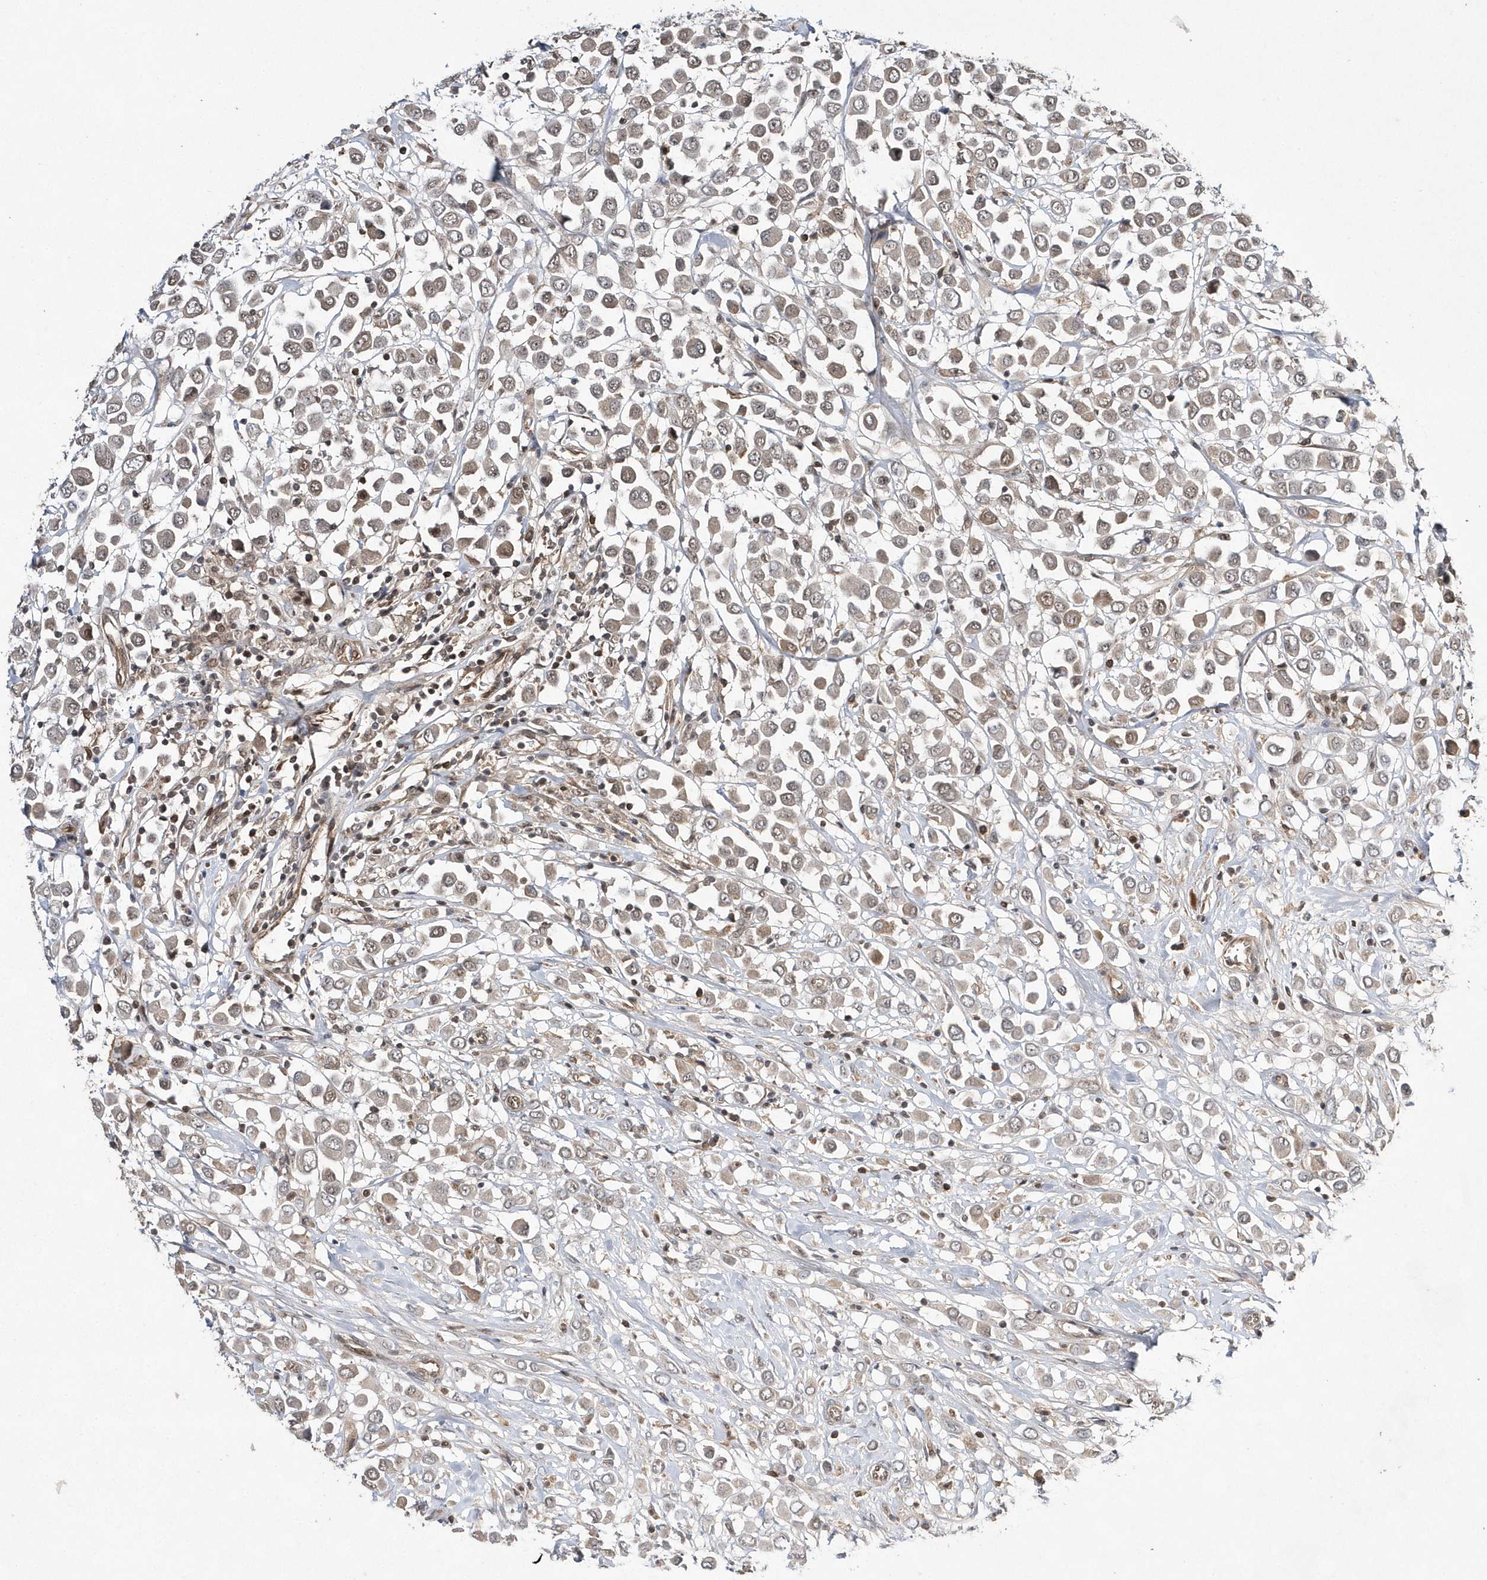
{"staining": {"intensity": "weak", "quantity": ">75%", "location": "cytoplasmic/membranous,nuclear"}, "tissue": "breast cancer", "cell_type": "Tumor cells", "image_type": "cancer", "snomed": [{"axis": "morphology", "description": "Duct carcinoma"}, {"axis": "topography", "description": "Breast"}], "caption": "Breast cancer (infiltrating ductal carcinoma) stained with DAB (3,3'-diaminobenzidine) IHC exhibits low levels of weak cytoplasmic/membranous and nuclear positivity in about >75% of tumor cells.", "gene": "TMEM132B", "patient": {"sex": "female", "age": 61}}